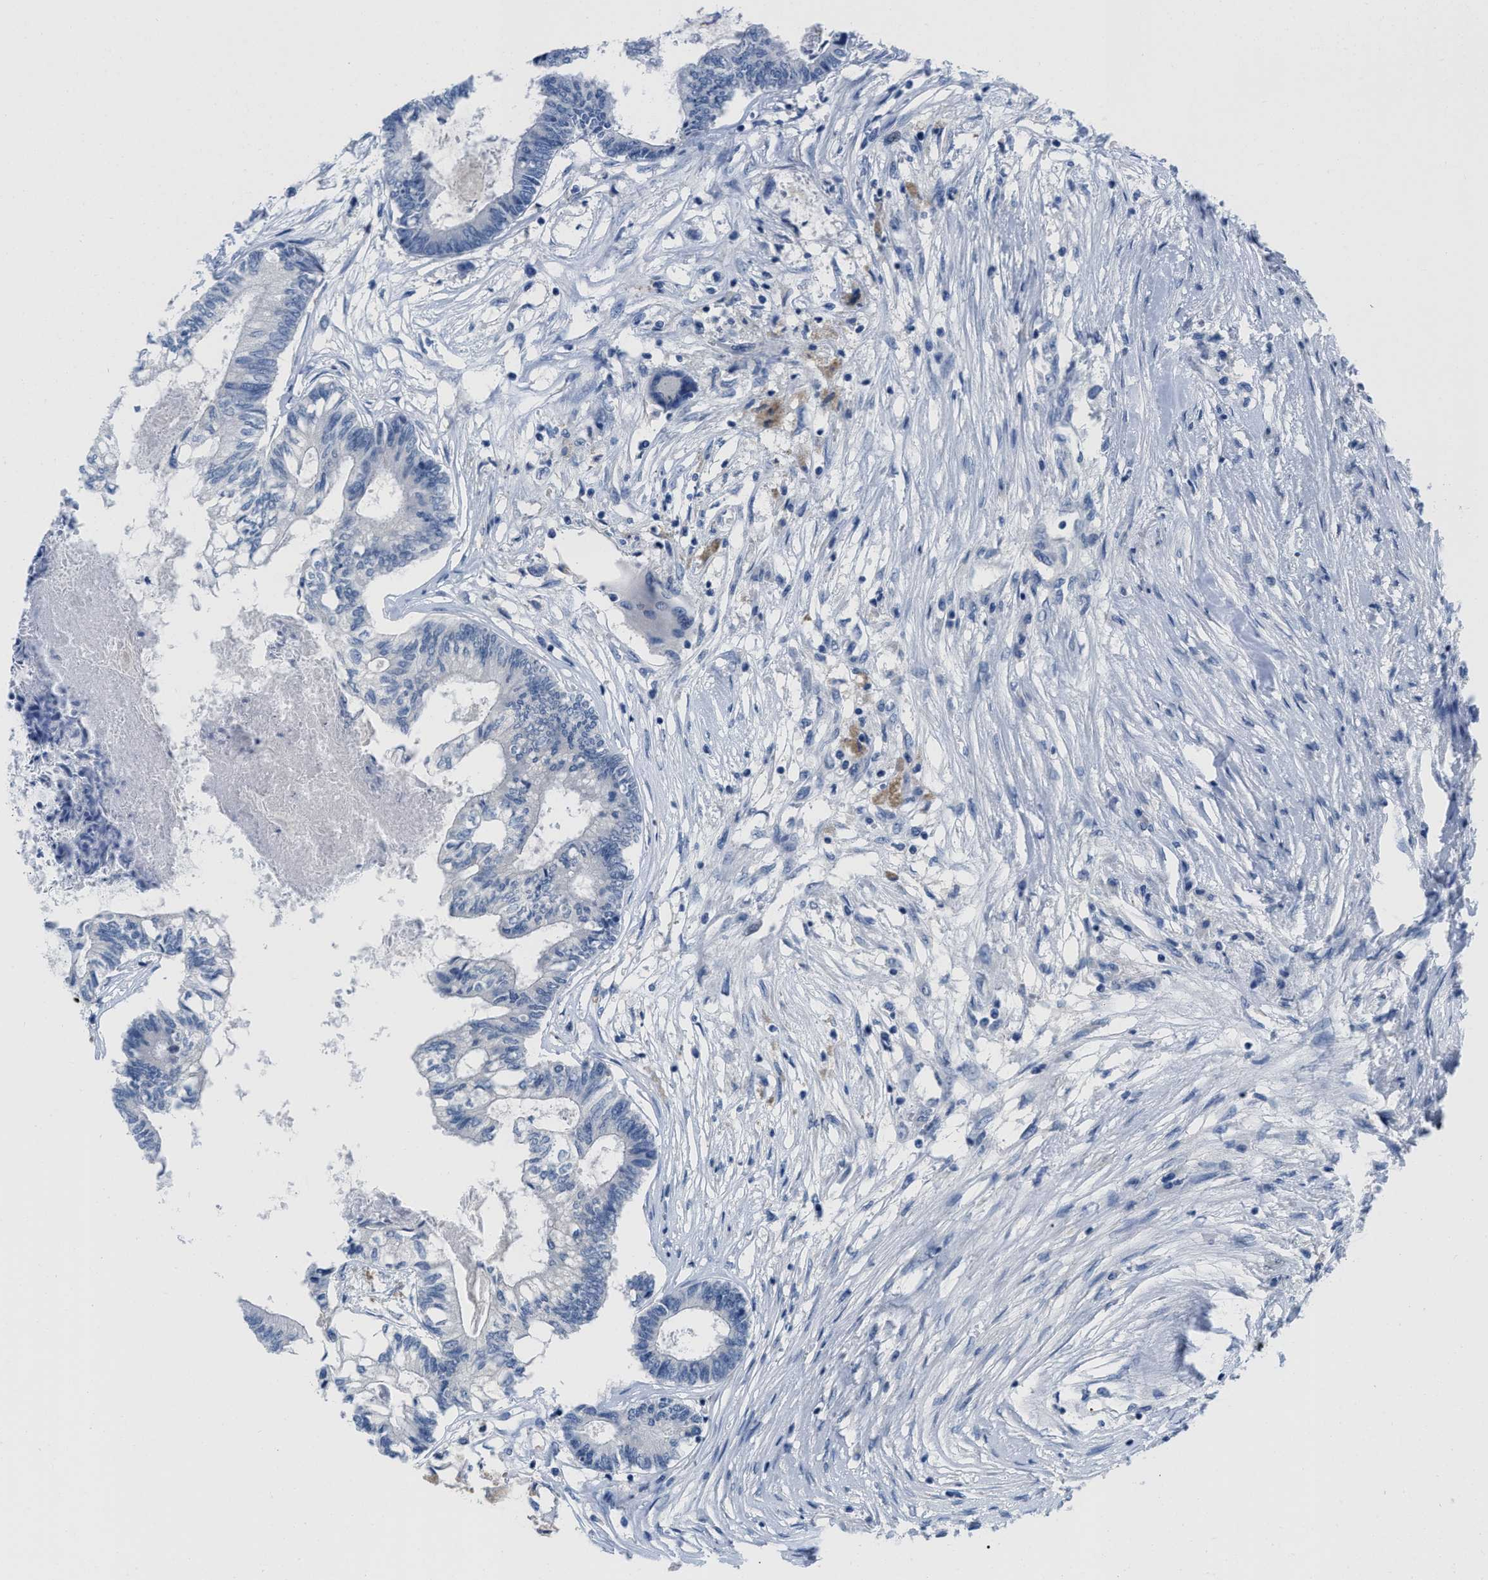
{"staining": {"intensity": "negative", "quantity": "none", "location": "none"}, "tissue": "colorectal cancer", "cell_type": "Tumor cells", "image_type": "cancer", "snomed": [{"axis": "morphology", "description": "Adenocarcinoma, NOS"}, {"axis": "topography", "description": "Rectum"}], "caption": "Tumor cells show no significant protein positivity in colorectal cancer. Brightfield microscopy of immunohistochemistry stained with DAB (3,3'-diaminobenzidine) (brown) and hematoxylin (blue), captured at high magnification.", "gene": "PYY", "patient": {"sex": "male", "age": 63}}